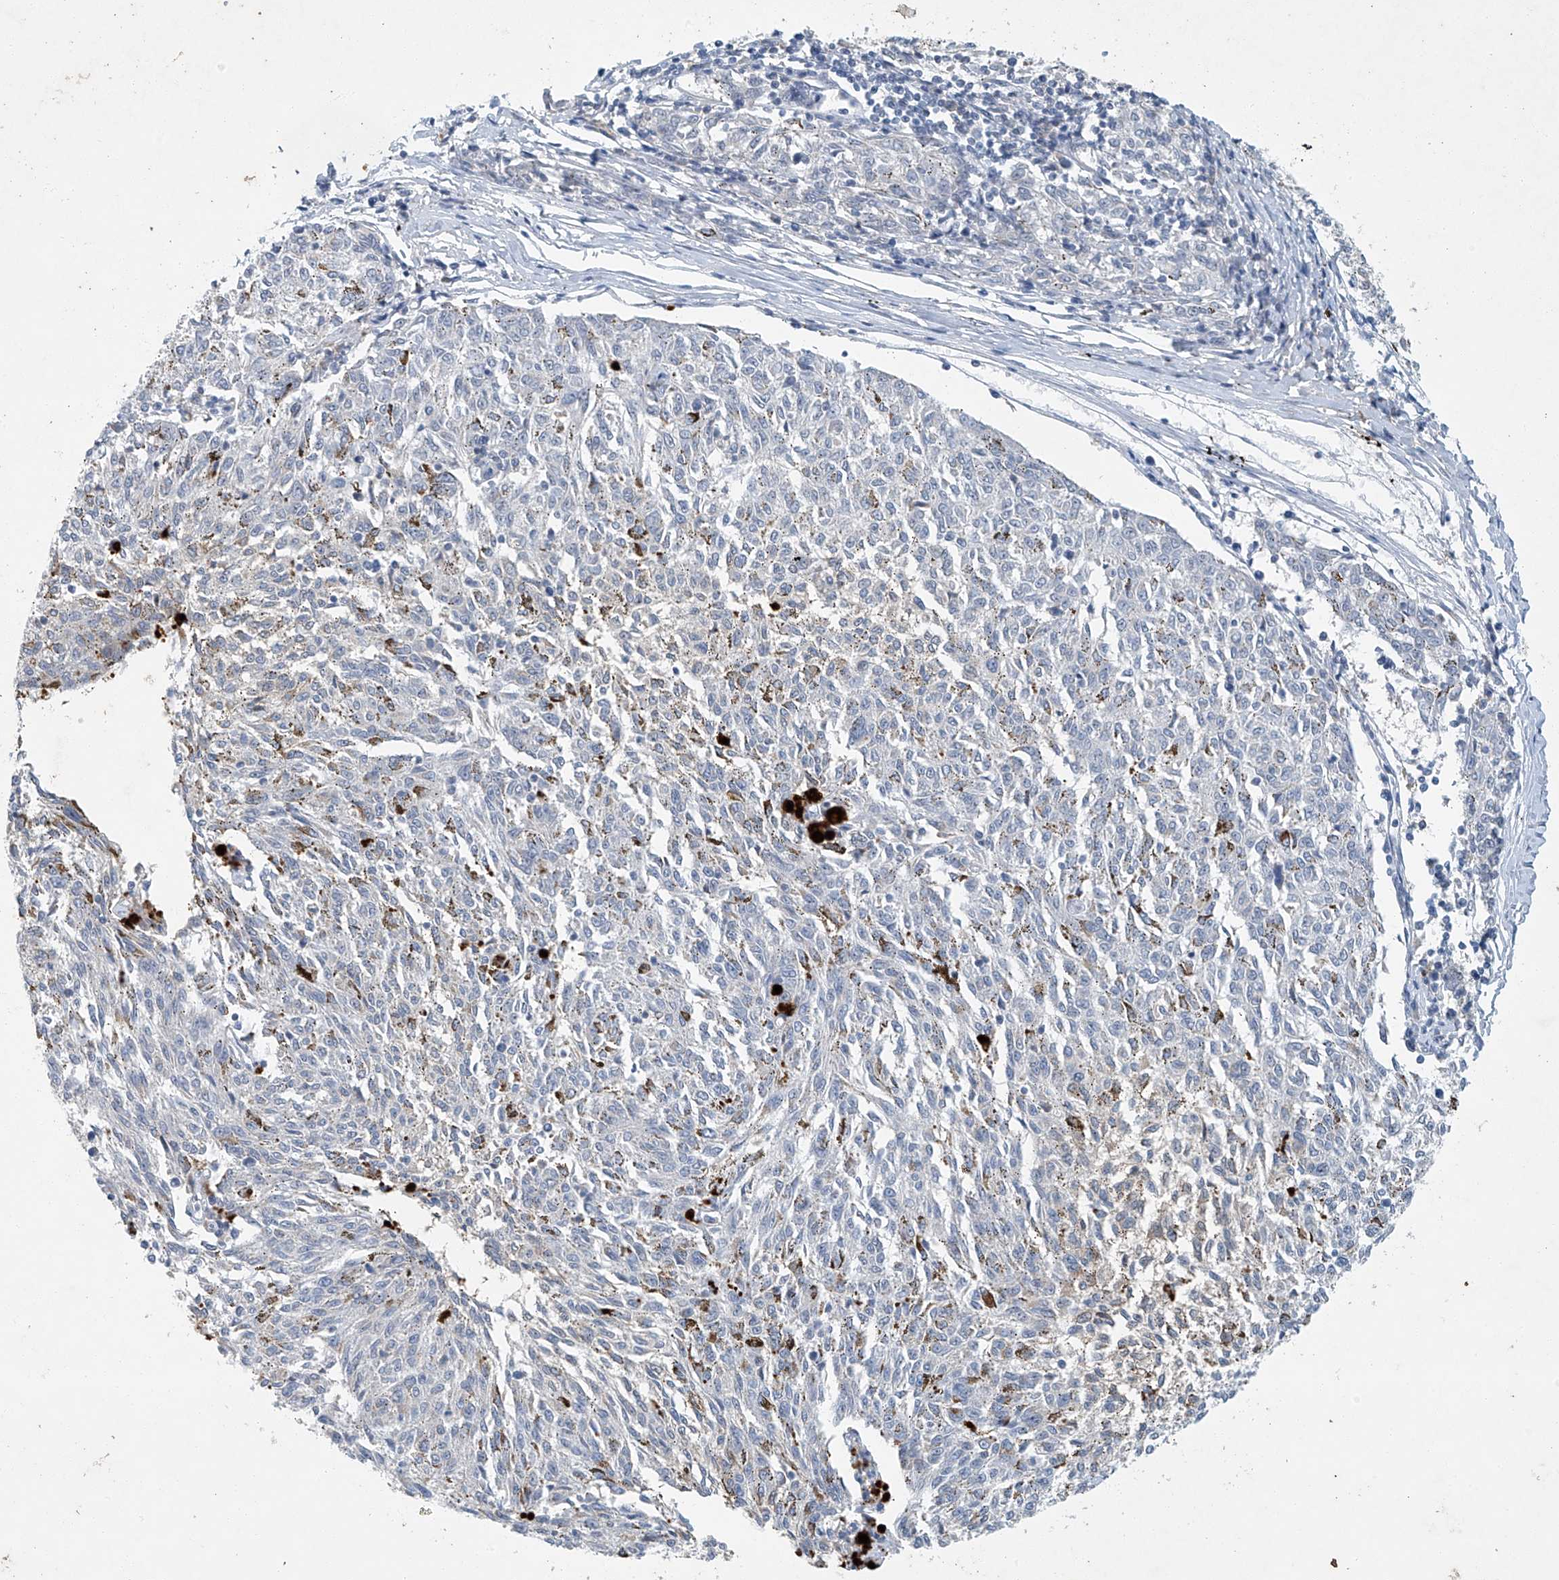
{"staining": {"intensity": "negative", "quantity": "none", "location": "none"}, "tissue": "melanoma", "cell_type": "Tumor cells", "image_type": "cancer", "snomed": [{"axis": "morphology", "description": "Malignant melanoma, NOS"}, {"axis": "topography", "description": "Skin"}], "caption": "Malignant melanoma was stained to show a protein in brown. There is no significant staining in tumor cells.", "gene": "TAF8", "patient": {"sex": "female", "age": 72}}